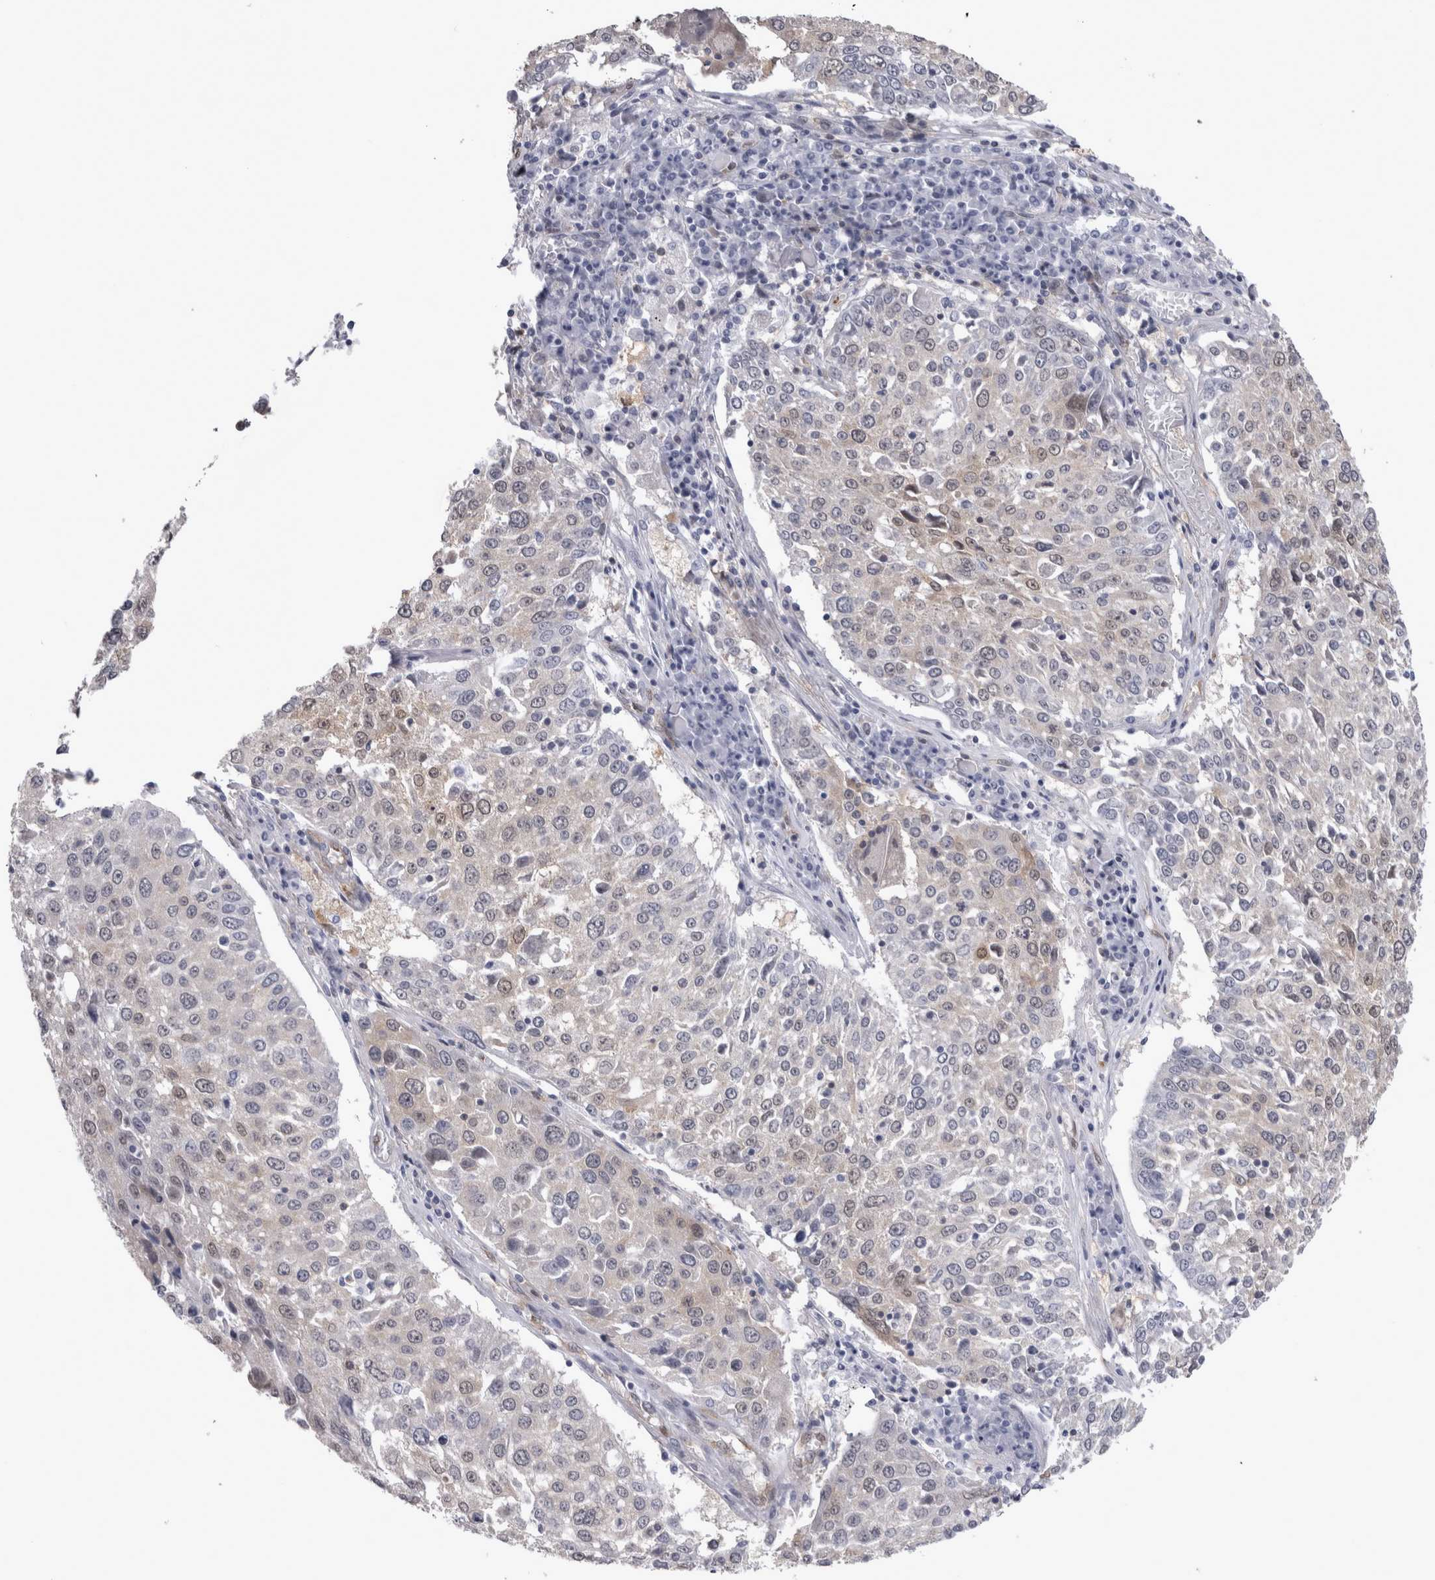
{"staining": {"intensity": "negative", "quantity": "none", "location": "none"}, "tissue": "lung cancer", "cell_type": "Tumor cells", "image_type": "cancer", "snomed": [{"axis": "morphology", "description": "Squamous cell carcinoma, NOS"}, {"axis": "topography", "description": "Lung"}], "caption": "Squamous cell carcinoma (lung) was stained to show a protein in brown. There is no significant positivity in tumor cells. (Immunohistochemistry (ihc), brightfield microscopy, high magnification).", "gene": "ACOT7", "patient": {"sex": "male", "age": 65}}